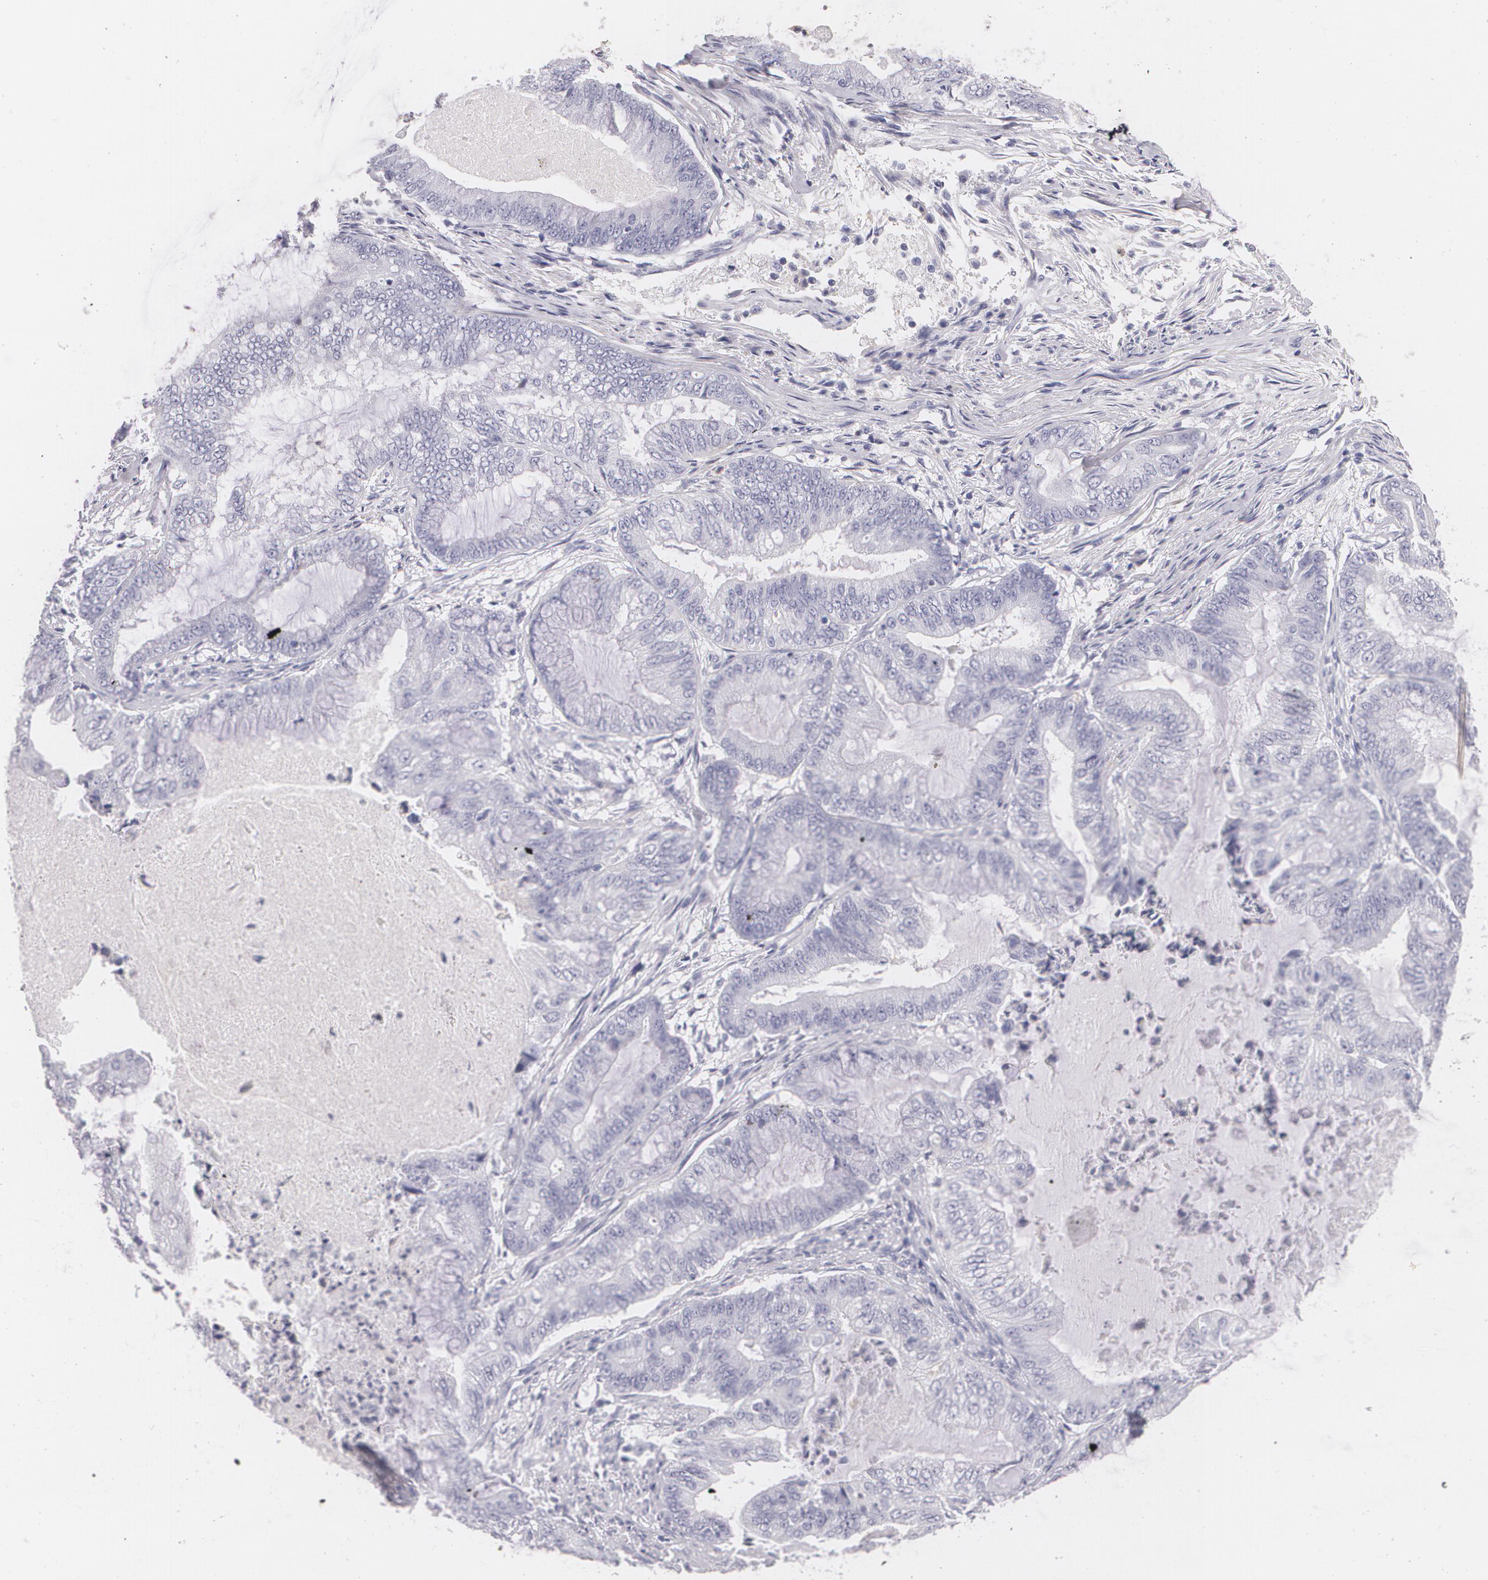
{"staining": {"intensity": "negative", "quantity": "none", "location": "none"}, "tissue": "endometrial cancer", "cell_type": "Tumor cells", "image_type": "cancer", "snomed": [{"axis": "morphology", "description": "Adenocarcinoma, NOS"}, {"axis": "topography", "description": "Endometrium"}], "caption": "This is a image of IHC staining of endometrial cancer (adenocarcinoma), which shows no staining in tumor cells.", "gene": "NGFR", "patient": {"sex": "female", "age": 63}}